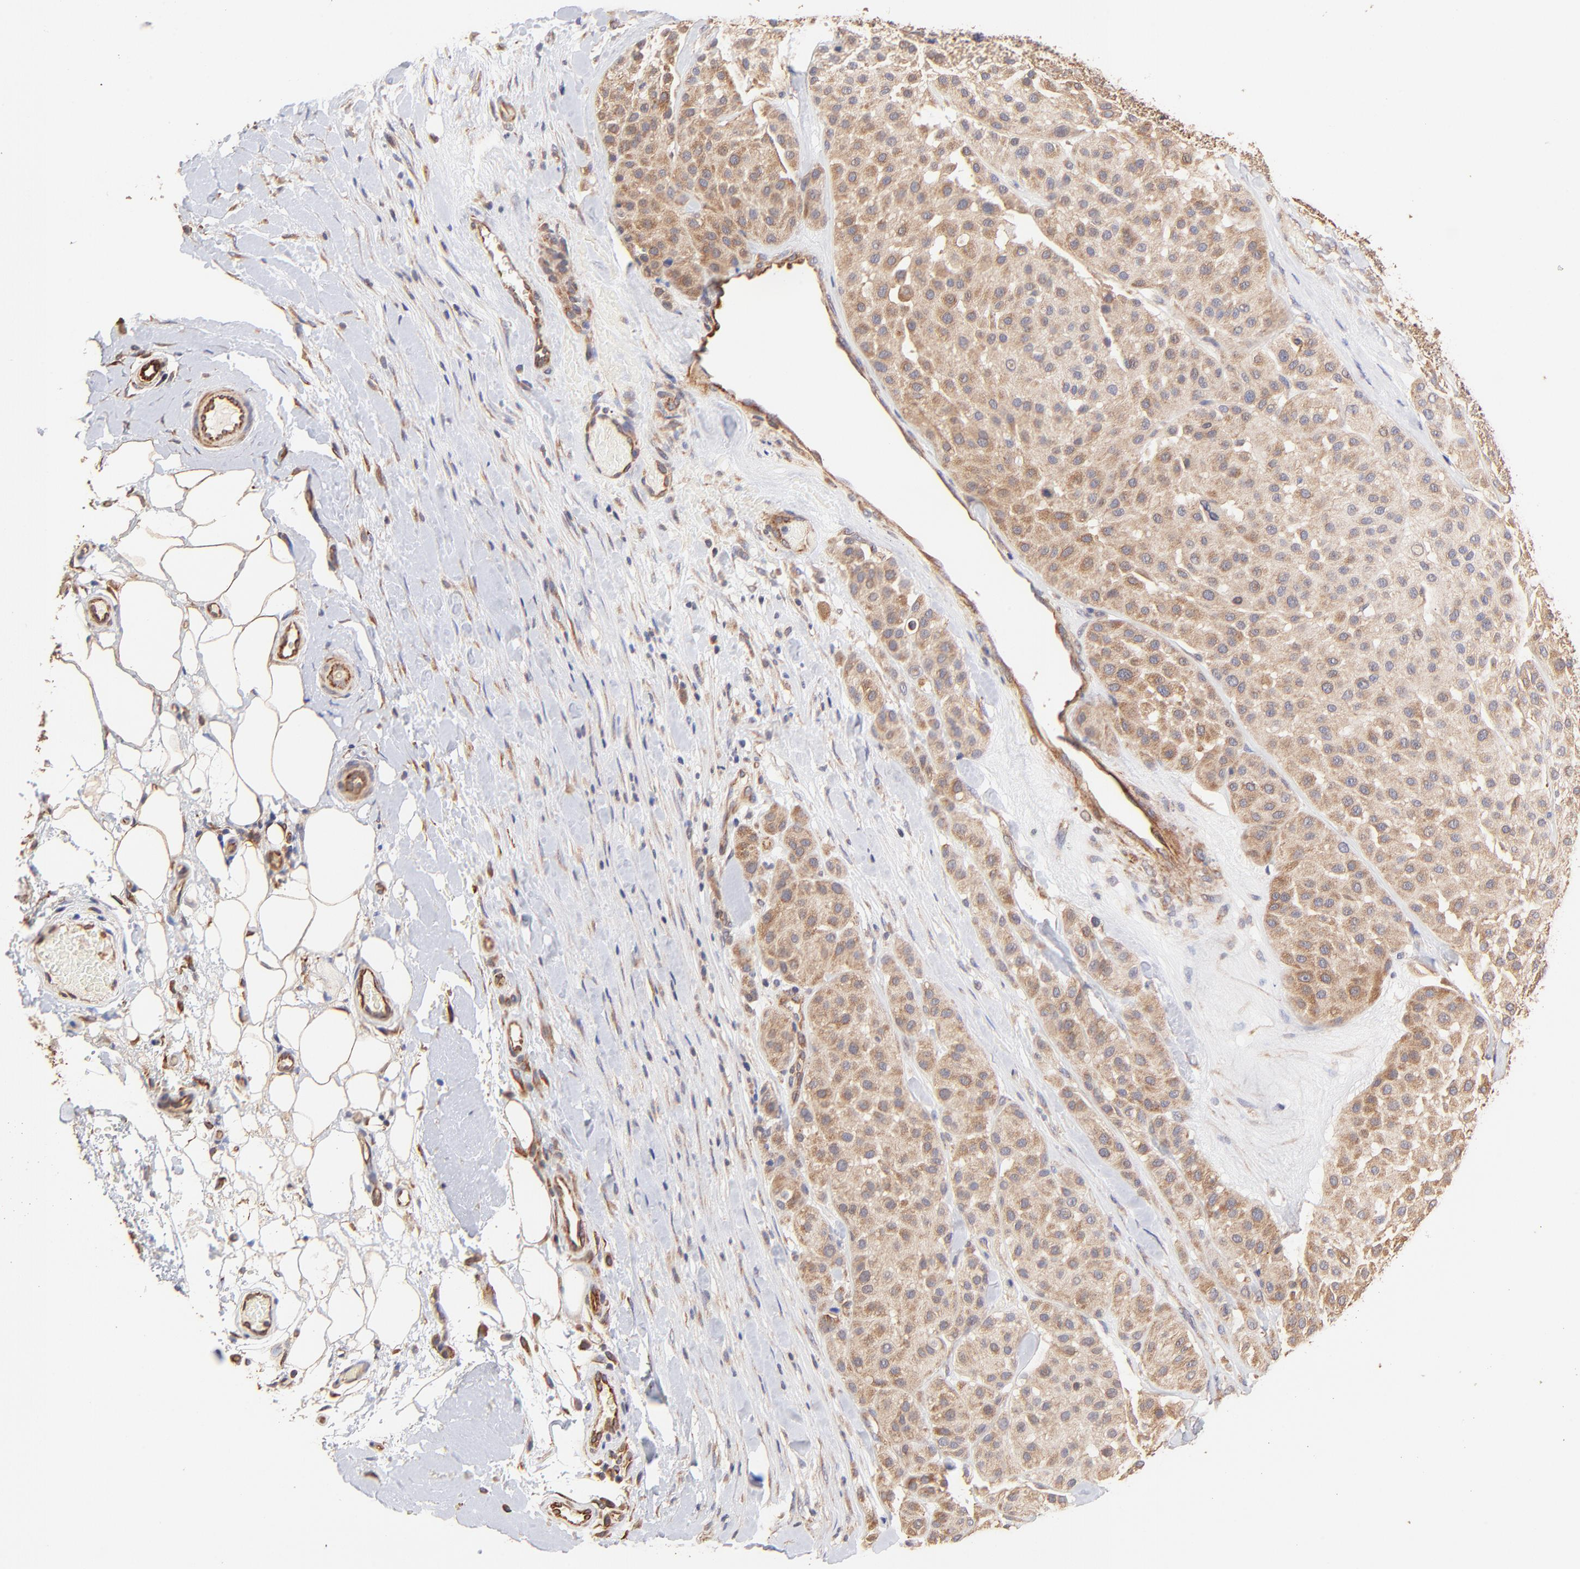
{"staining": {"intensity": "moderate", "quantity": ">75%", "location": "cytoplasmic/membranous"}, "tissue": "melanoma", "cell_type": "Tumor cells", "image_type": "cancer", "snomed": [{"axis": "morphology", "description": "Normal tissue, NOS"}, {"axis": "morphology", "description": "Malignant melanoma, Metastatic site"}, {"axis": "topography", "description": "Skin"}], "caption": "Protein staining of melanoma tissue demonstrates moderate cytoplasmic/membranous staining in about >75% of tumor cells.", "gene": "TNFAIP3", "patient": {"sex": "male", "age": 41}}